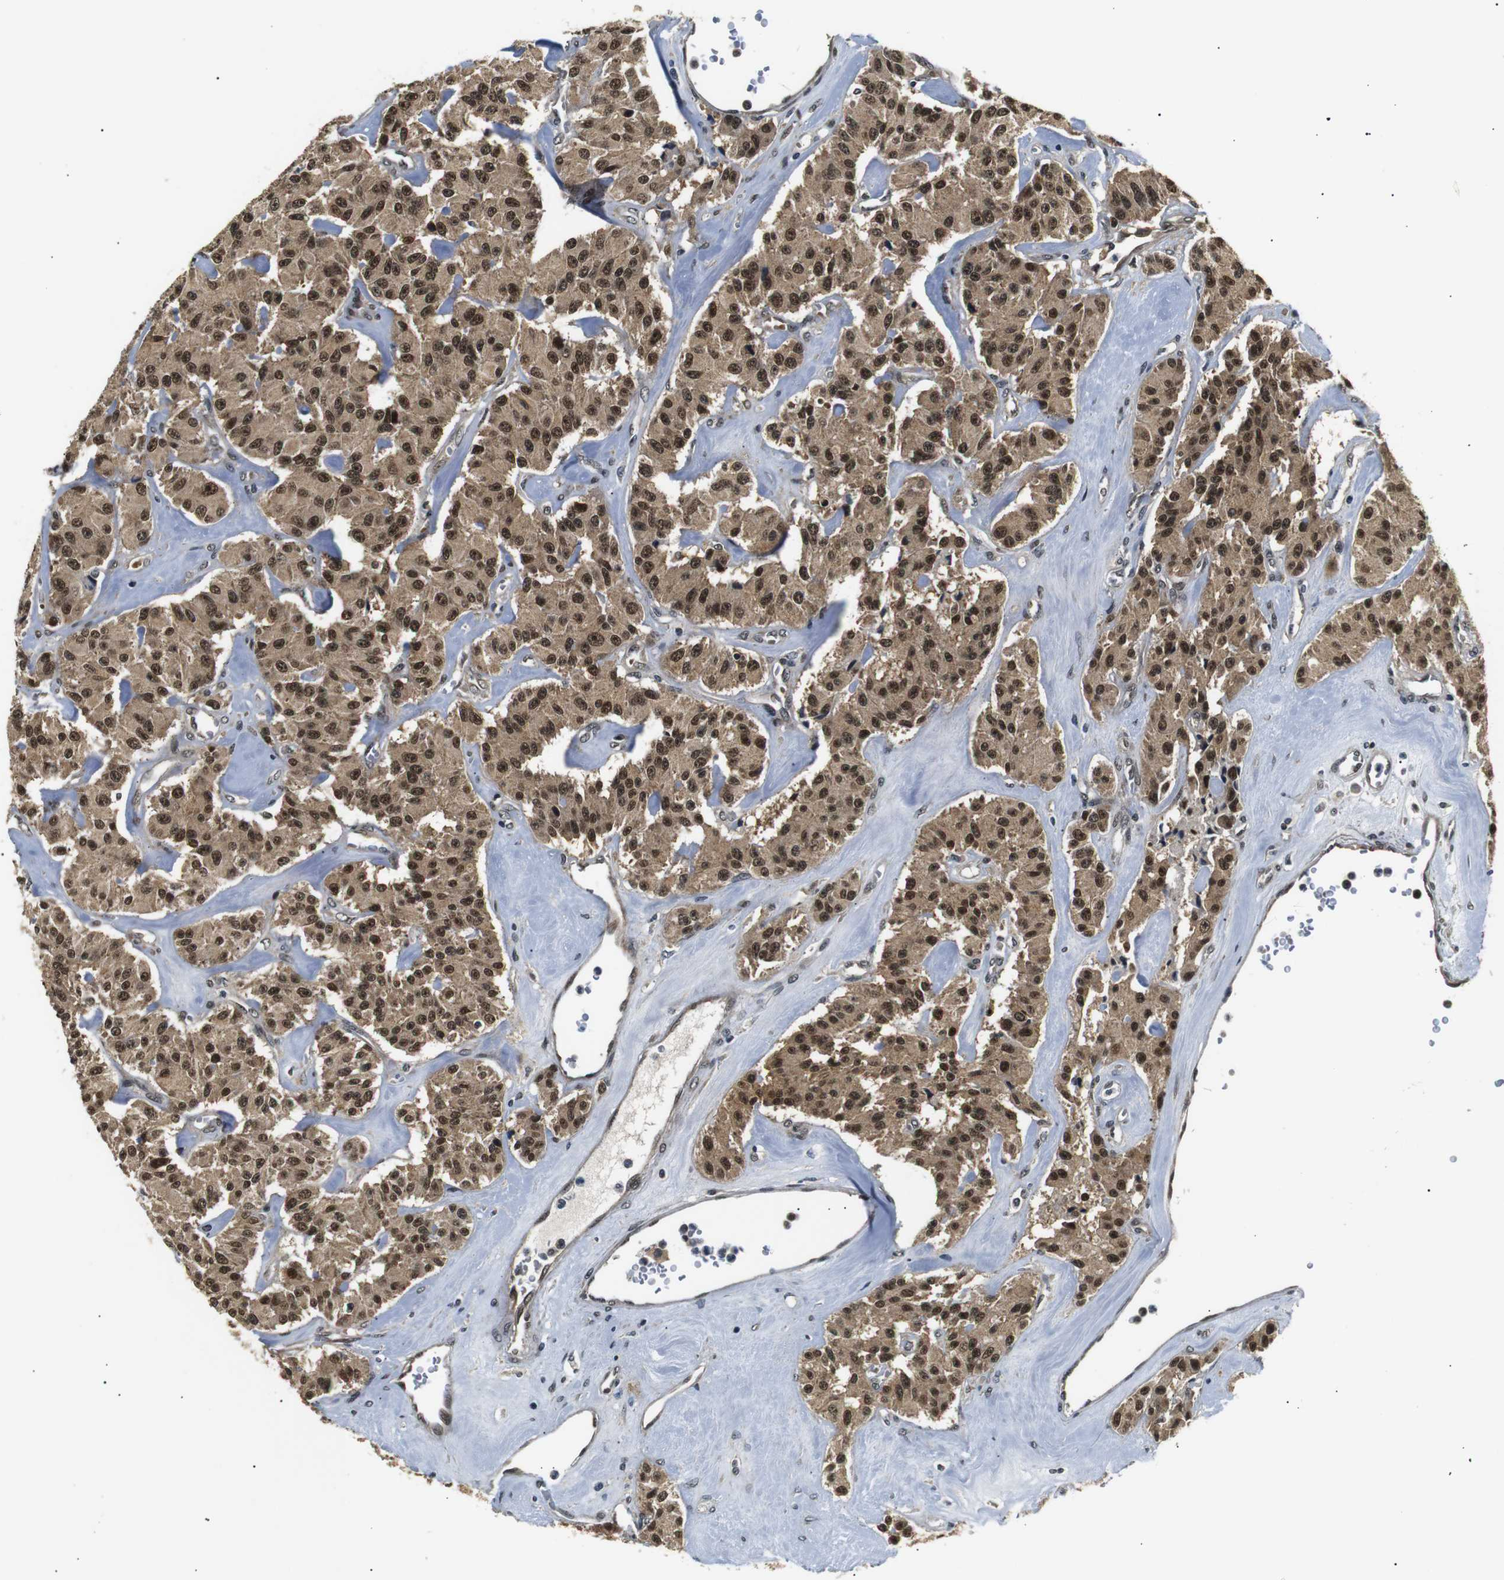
{"staining": {"intensity": "strong", "quantity": ">75%", "location": "cytoplasmic/membranous,nuclear"}, "tissue": "carcinoid", "cell_type": "Tumor cells", "image_type": "cancer", "snomed": [{"axis": "morphology", "description": "Carcinoid, malignant, NOS"}, {"axis": "topography", "description": "Pancreas"}], "caption": "Approximately >75% of tumor cells in malignant carcinoid display strong cytoplasmic/membranous and nuclear protein positivity as visualized by brown immunohistochemical staining.", "gene": "SKP1", "patient": {"sex": "male", "age": 41}}